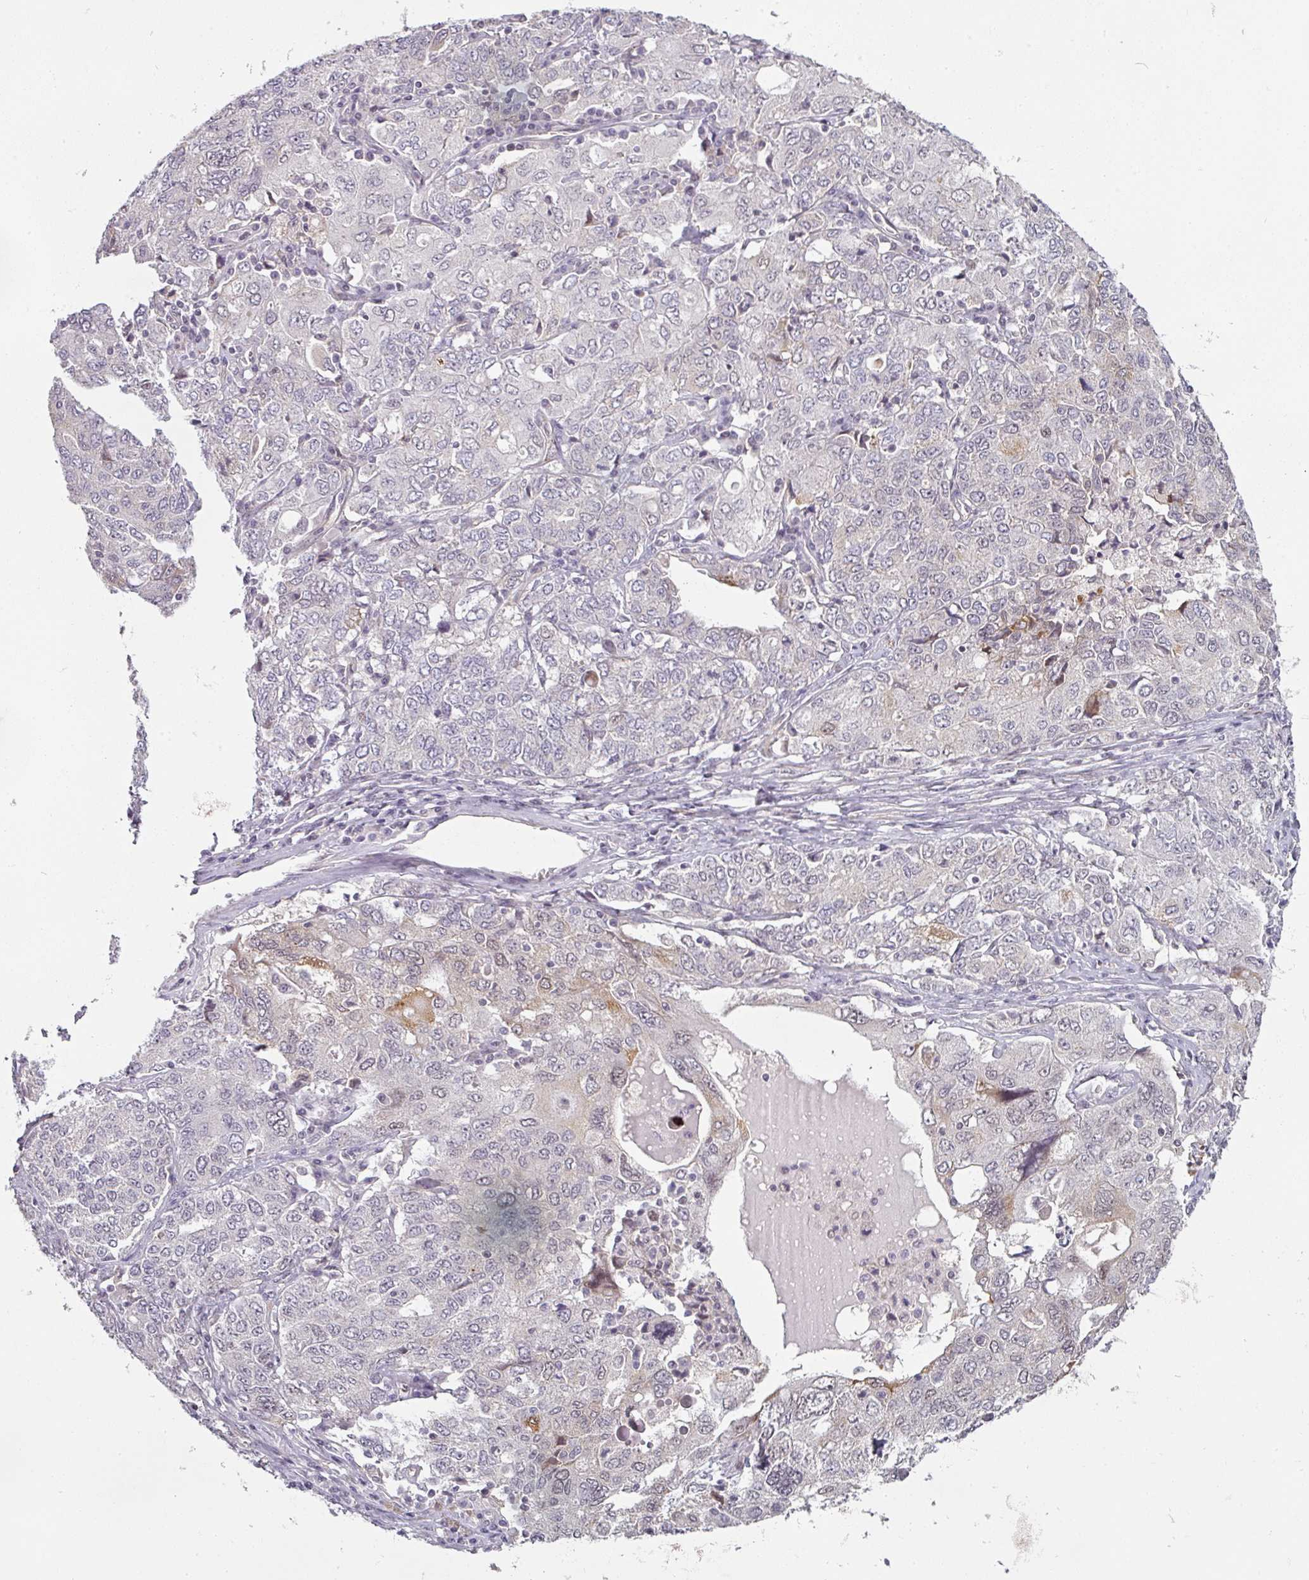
{"staining": {"intensity": "moderate", "quantity": "<25%", "location": "cytoplasmic/membranous,nuclear"}, "tissue": "ovarian cancer", "cell_type": "Tumor cells", "image_type": "cancer", "snomed": [{"axis": "morphology", "description": "Carcinoma, endometroid"}, {"axis": "topography", "description": "Ovary"}], "caption": "Brown immunohistochemical staining in endometroid carcinoma (ovarian) demonstrates moderate cytoplasmic/membranous and nuclear positivity in approximately <25% of tumor cells.", "gene": "C19orf33", "patient": {"sex": "female", "age": 62}}